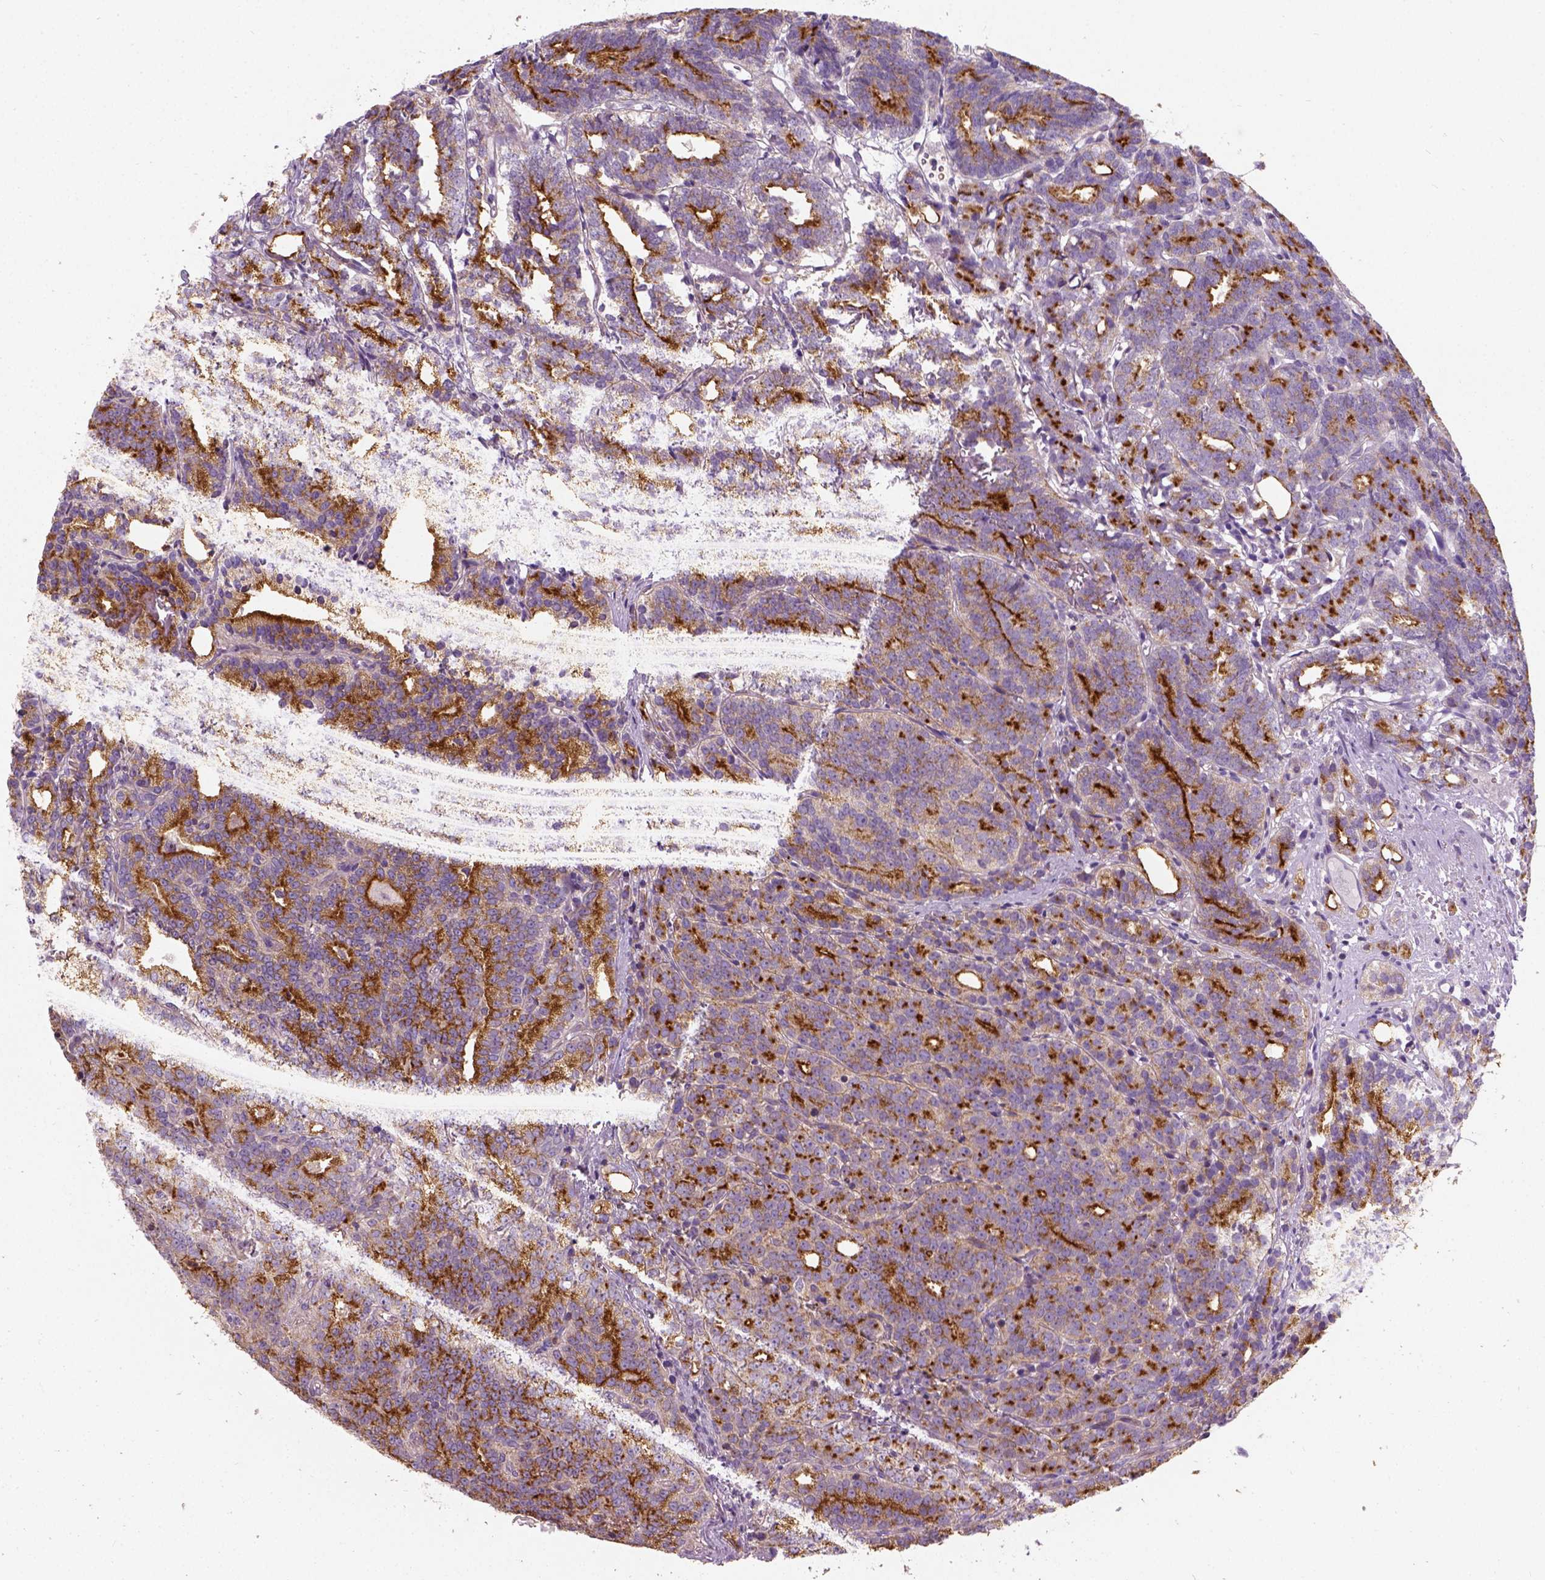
{"staining": {"intensity": "strong", "quantity": "<25%", "location": "cytoplasmic/membranous"}, "tissue": "prostate cancer", "cell_type": "Tumor cells", "image_type": "cancer", "snomed": [{"axis": "morphology", "description": "Adenocarcinoma, High grade"}, {"axis": "topography", "description": "Prostate"}], "caption": "This is a micrograph of immunohistochemistry staining of prostate adenocarcinoma (high-grade), which shows strong positivity in the cytoplasmic/membranous of tumor cells.", "gene": "CRACR2A", "patient": {"sex": "male", "age": 53}}